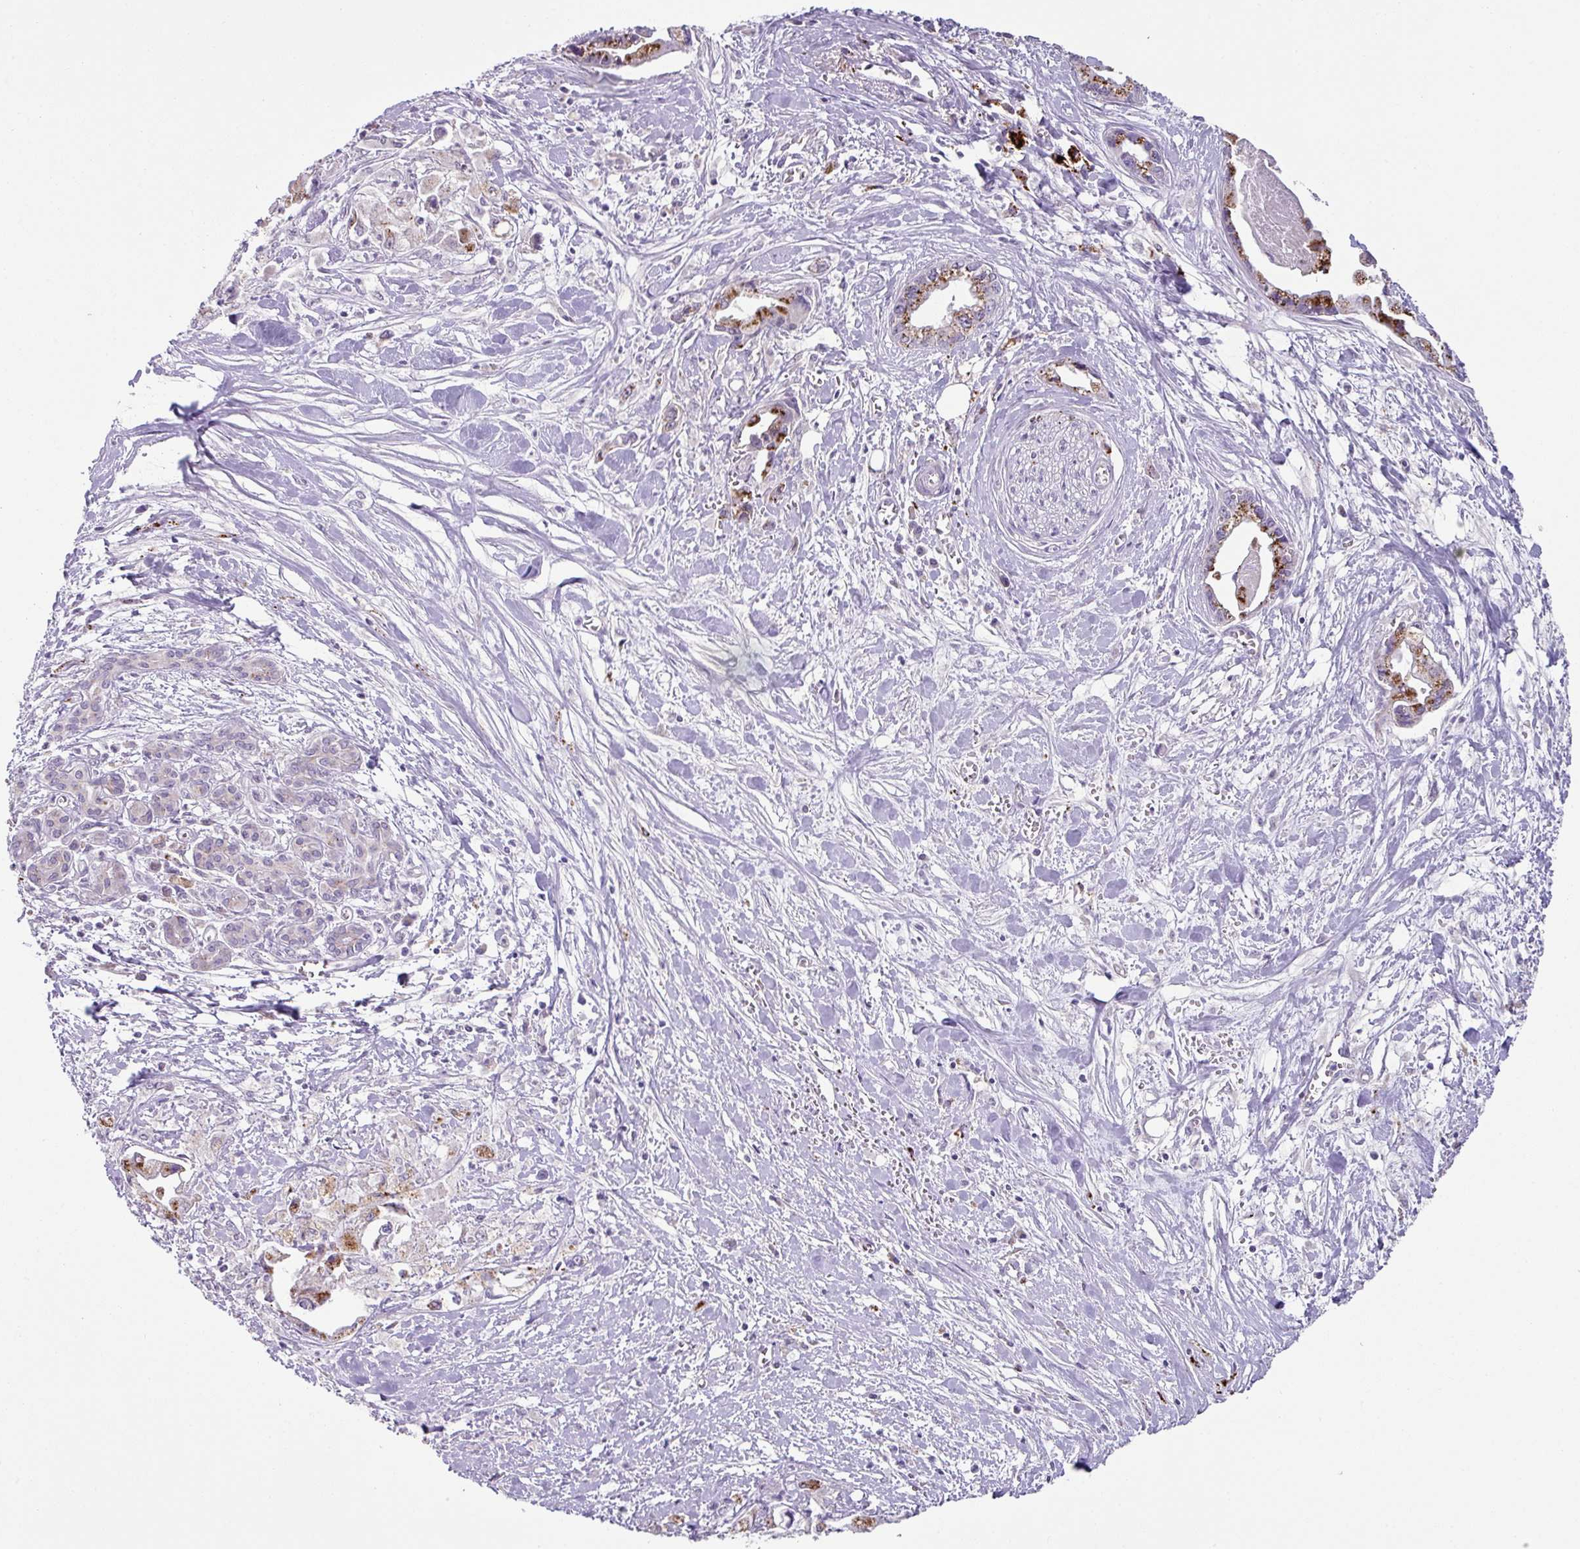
{"staining": {"intensity": "moderate", "quantity": ">75%", "location": "cytoplasmic/membranous"}, "tissue": "pancreatic cancer", "cell_type": "Tumor cells", "image_type": "cancer", "snomed": [{"axis": "morphology", "description": "Adenocarcinoma, NOS"}, {"axis": "topography", "description": "Pancreas"}], "caption": "A micrograph showing moderate cytoplasmic/membranous positivity in about >75% of tumor cells in adenocarcinoma (pancreatic), as visualized by brown immunohistochemical staining.", "gene": "PLEKHH3", "patient": {"sex": "male", "age": 61}}